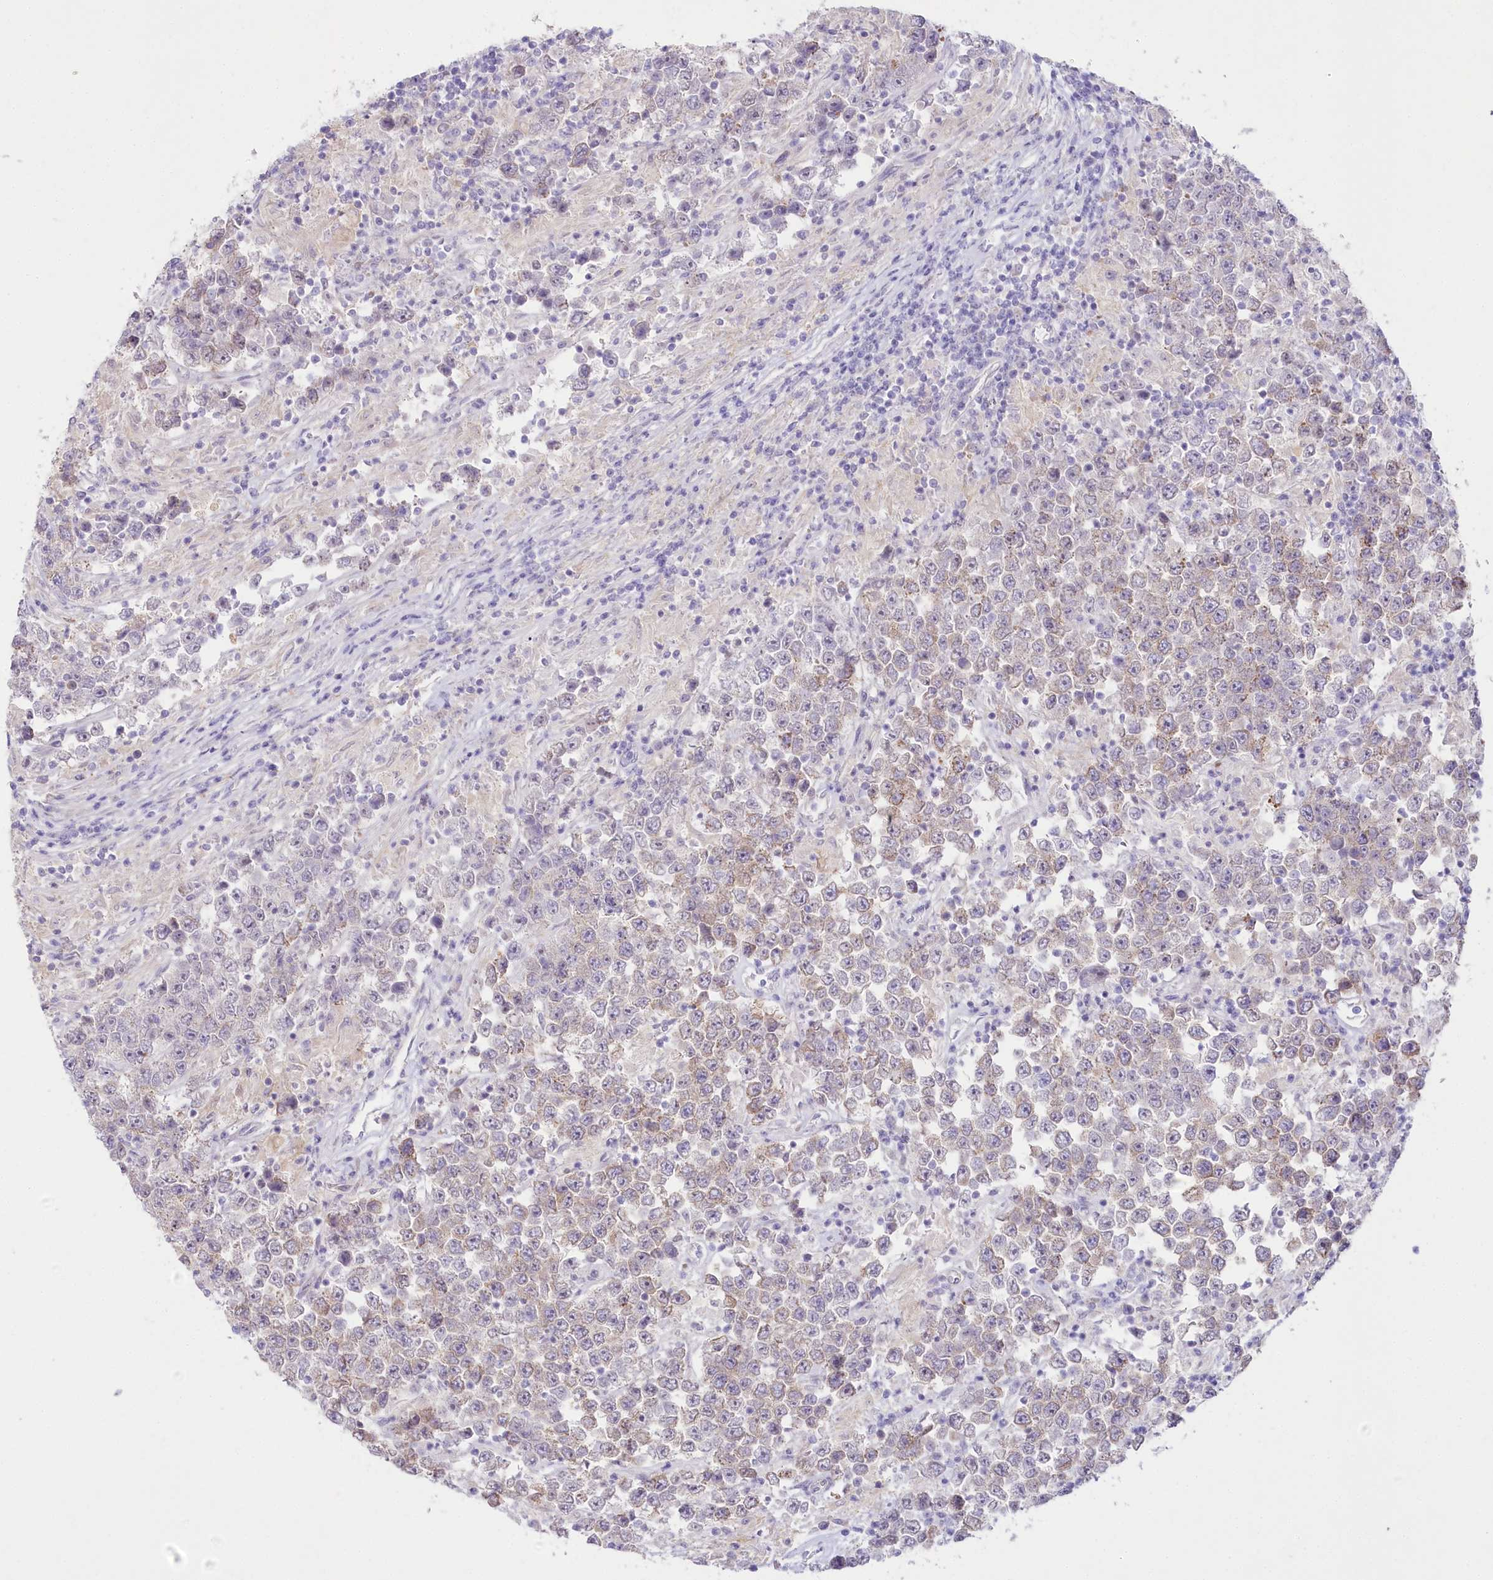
{"staining": {"intensity": "weak", "quantity": "25%-75%", "location": "cytoplasmic/membranous"}, "tissue": "testis cancer", "cell_type": "Tumor cells", "image_type": "cancer", "snomed": [{"axis": "morphology", "description": "Normal tissue, NOS"}, {"axis": "morphology", "description": "Urothelial carcinoma, High grade"}, {"axis": "morphology", "description": "Seminoma, NOS"}, {"axis": "morphology", "description": "Carcinoma, Embryonal, NOS"}, {"axis": "topography", "description": "Urinary bladder"}, {"axis": "topography", "description": "Testis"}], "caption": "High-magnification brightfield microscopy of embryonal carcinoma (testis) stained with DAB (brown) and counterstained with hematoxylin (blue). tumor cells exhibit weak cytoplasmic/membranous staining is appreciated in approximately25%-75% of cells. Nuclei are stained in blue.", "gene": "MYOZ1", "patient": {"sex": "male", "age": 41}}